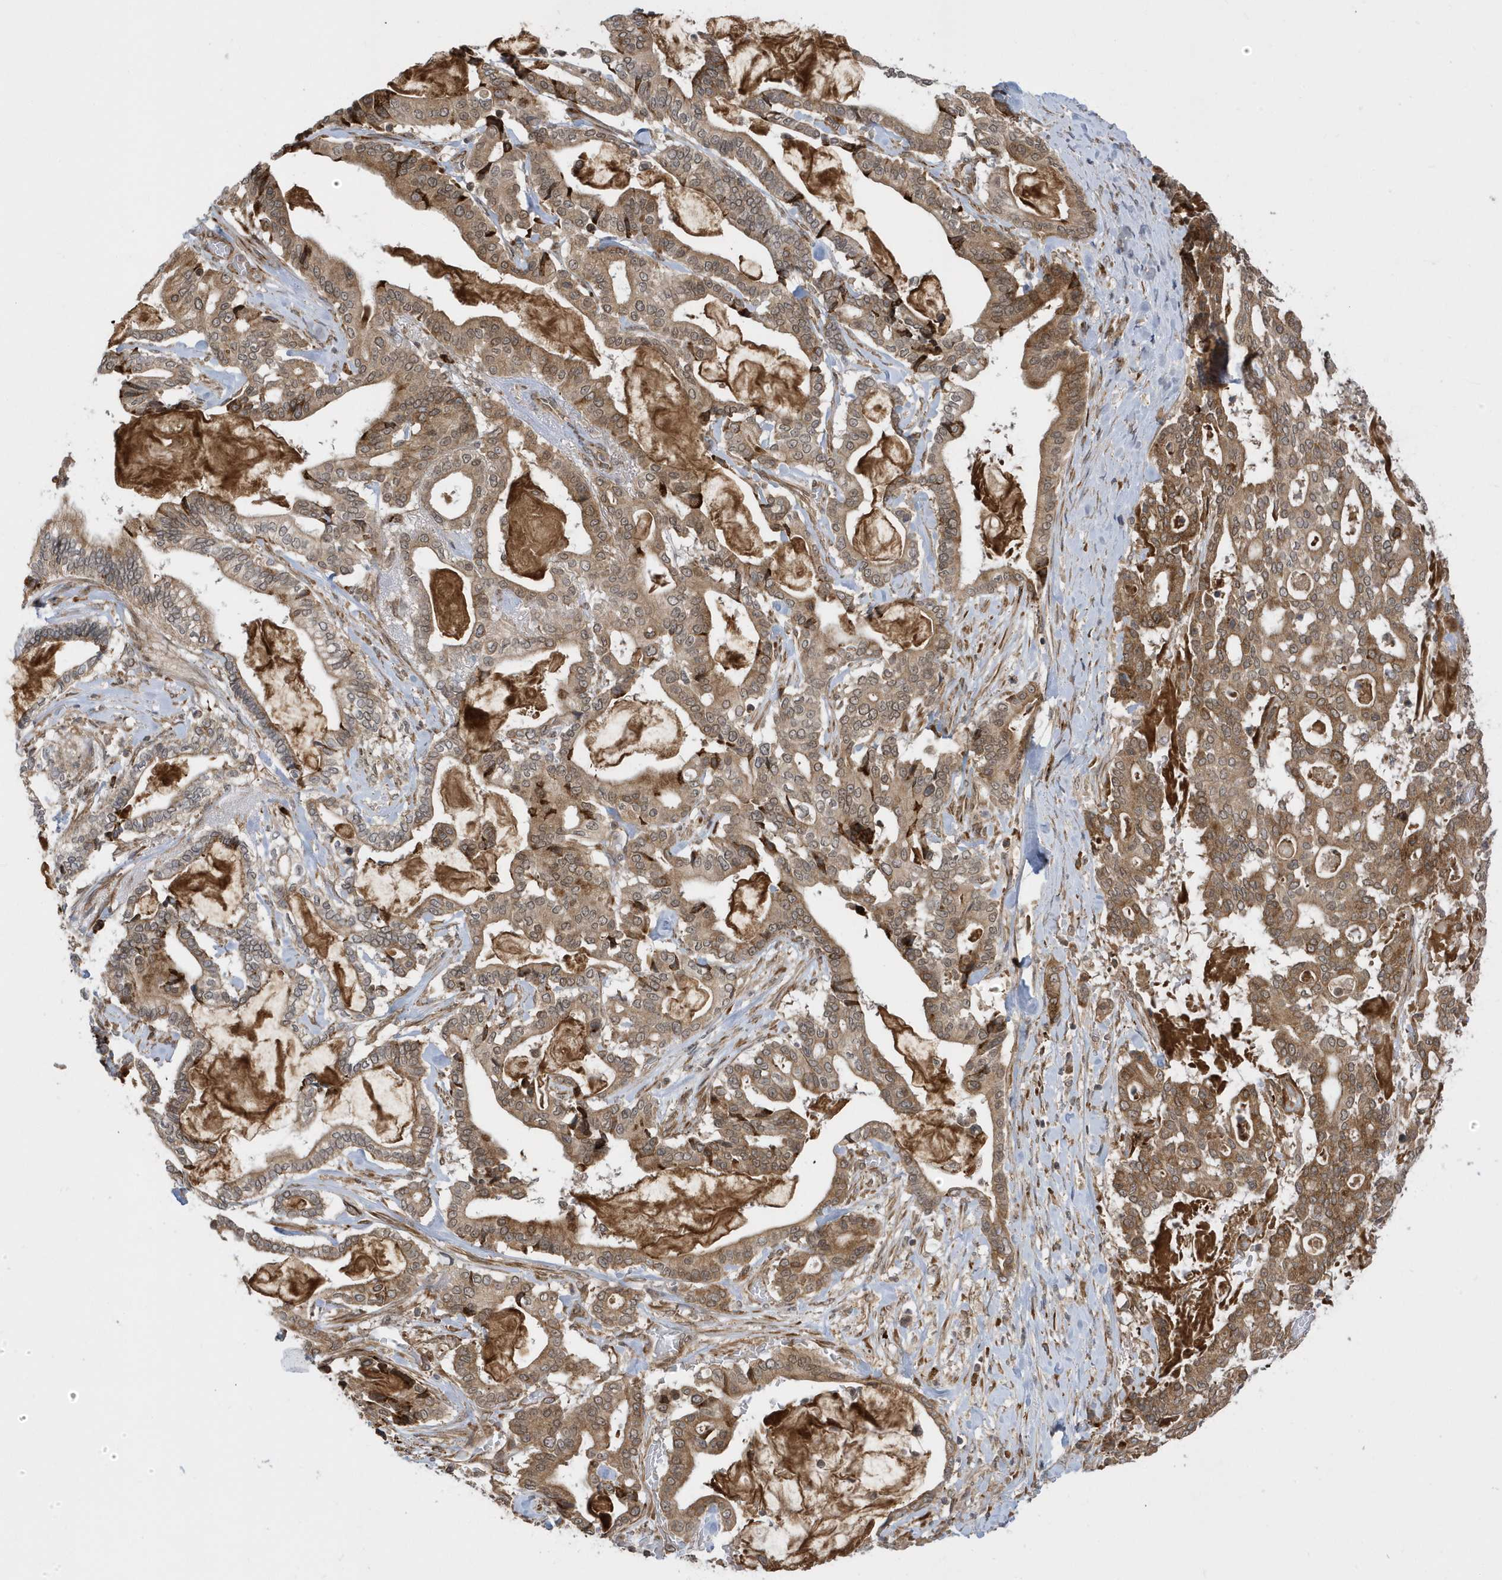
{"staining": {"intensity": "moderate", "quantity": ">75%", "location": "cytoplasmic/membranous"}, "tissue": "pancreatic cancer", "cell_type": "Tumor cells", "image_type": "cancer", "snomed": [{"axis": "morphology", "description": "Adenocarcinoma, NOS"}, {"axis": "topography", "description": "Pancreas"}], "caption": "High-power microscopy captured an immunohistochemistry (IHC) histopathology image of pancreatic cancer (adenocarcinoma), revealing moderate cytoplasmic/membranous staining in about >75% of tumor cells. (brown staining indicates protein expression, while blue staining denotes nuclei).", "gene": "METTL21A", "patient": {"sex": "male", "age": 63}}